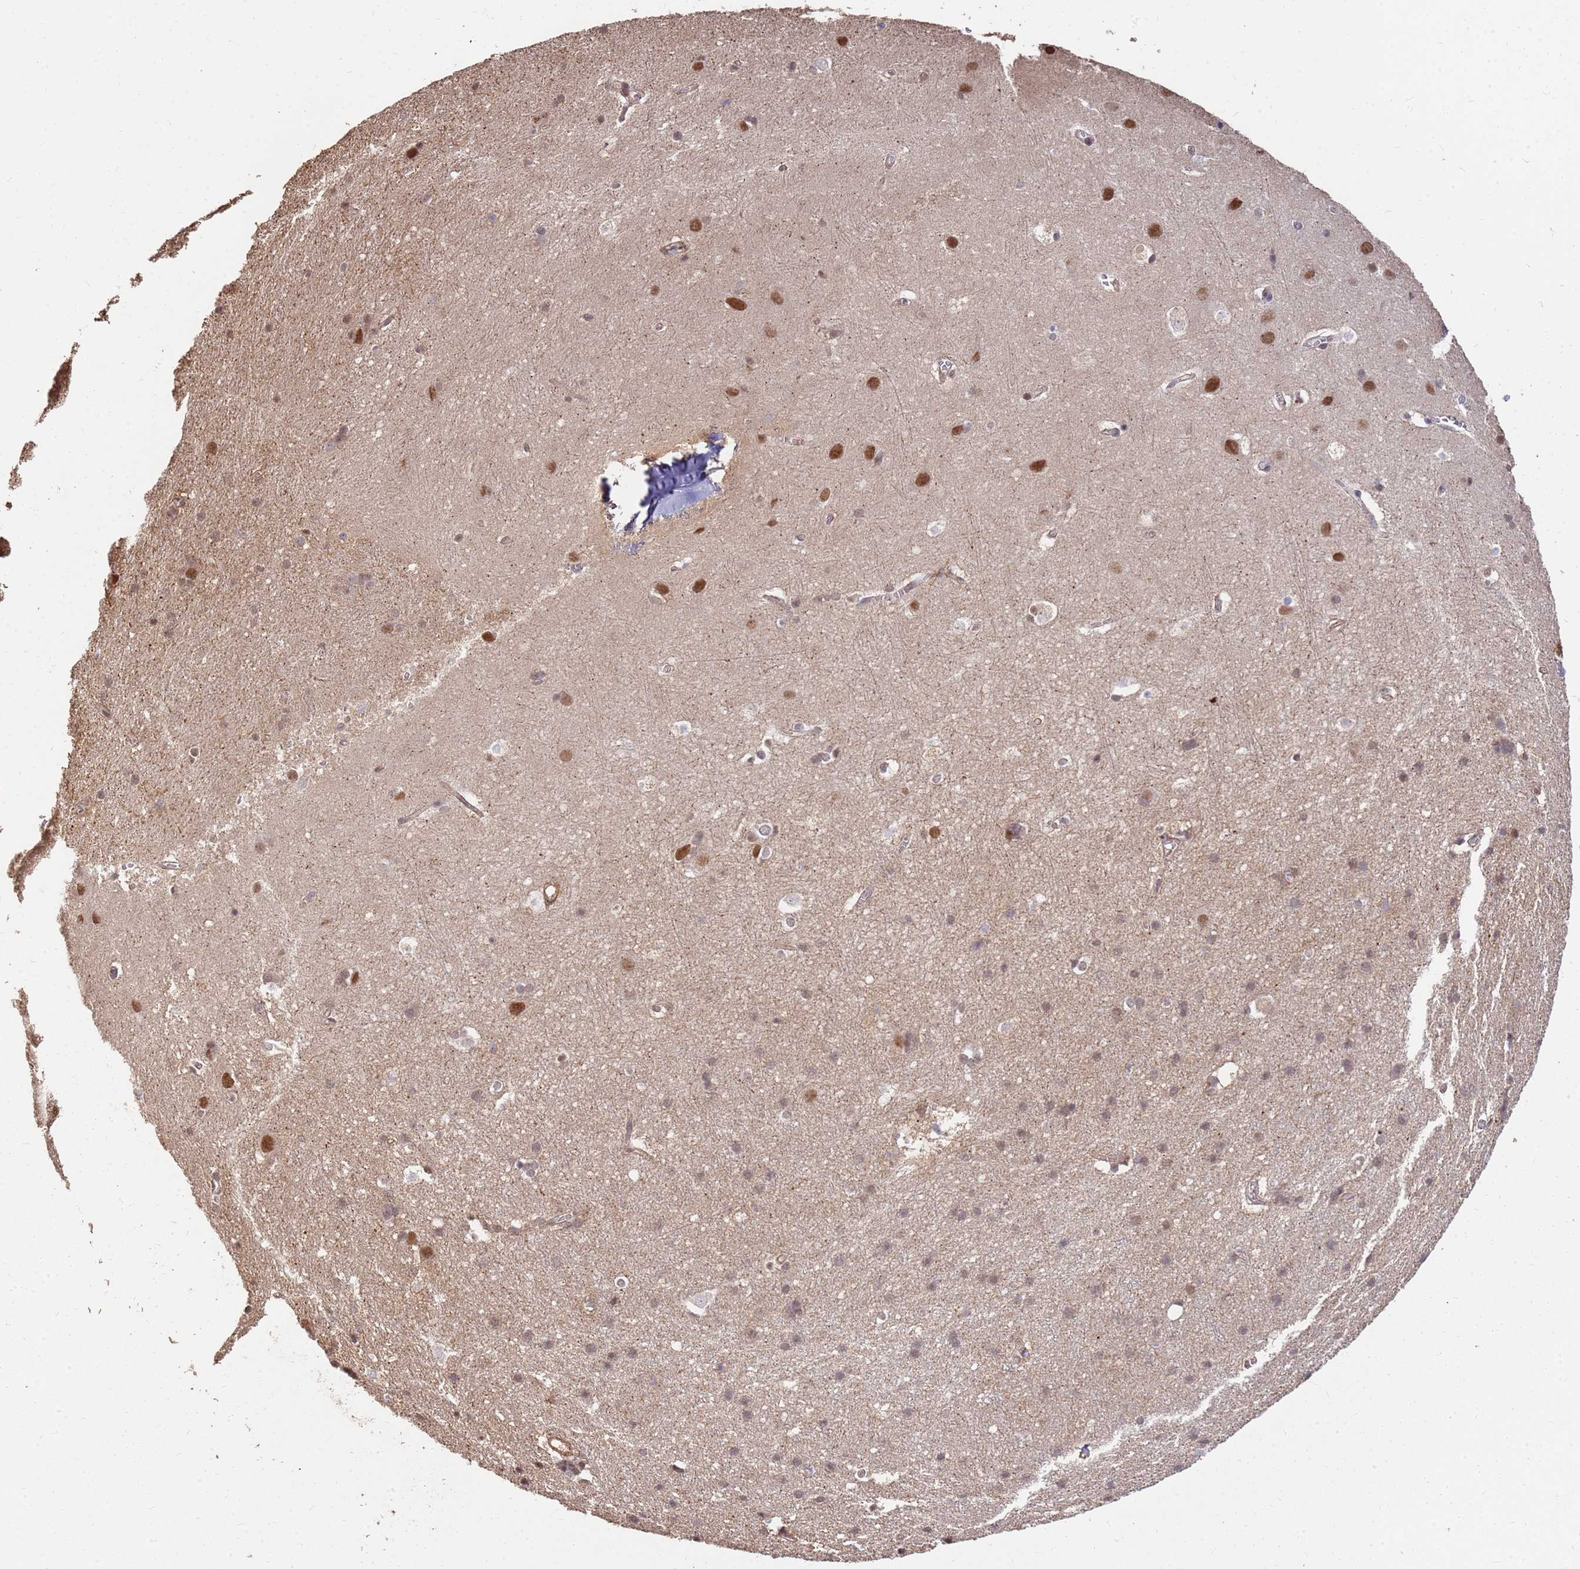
{"staining": {"intensity": "moderate", "quantity": "<25%", "location": "cytoplasmic/membranous"}, "tissue": "cerebral cortex", "cell_type": "Endothelial cells", "image_type": "normal", "snomed": [{"axis": "morphology", "description": "Normal tissue, NOS"}, {"axis": "topography", "description": "Cerebral cortex"}], "caption": "Immunohistochemistry (DAB (3,3'-diaminobenzidine)) staining of normal cerebral cortex reveals moderate cytoplasmic/membranous protein expression in approximately <25% of endothelial cells.", "gene": "ST18", "patient": {"sex": "male", "age": 54}}